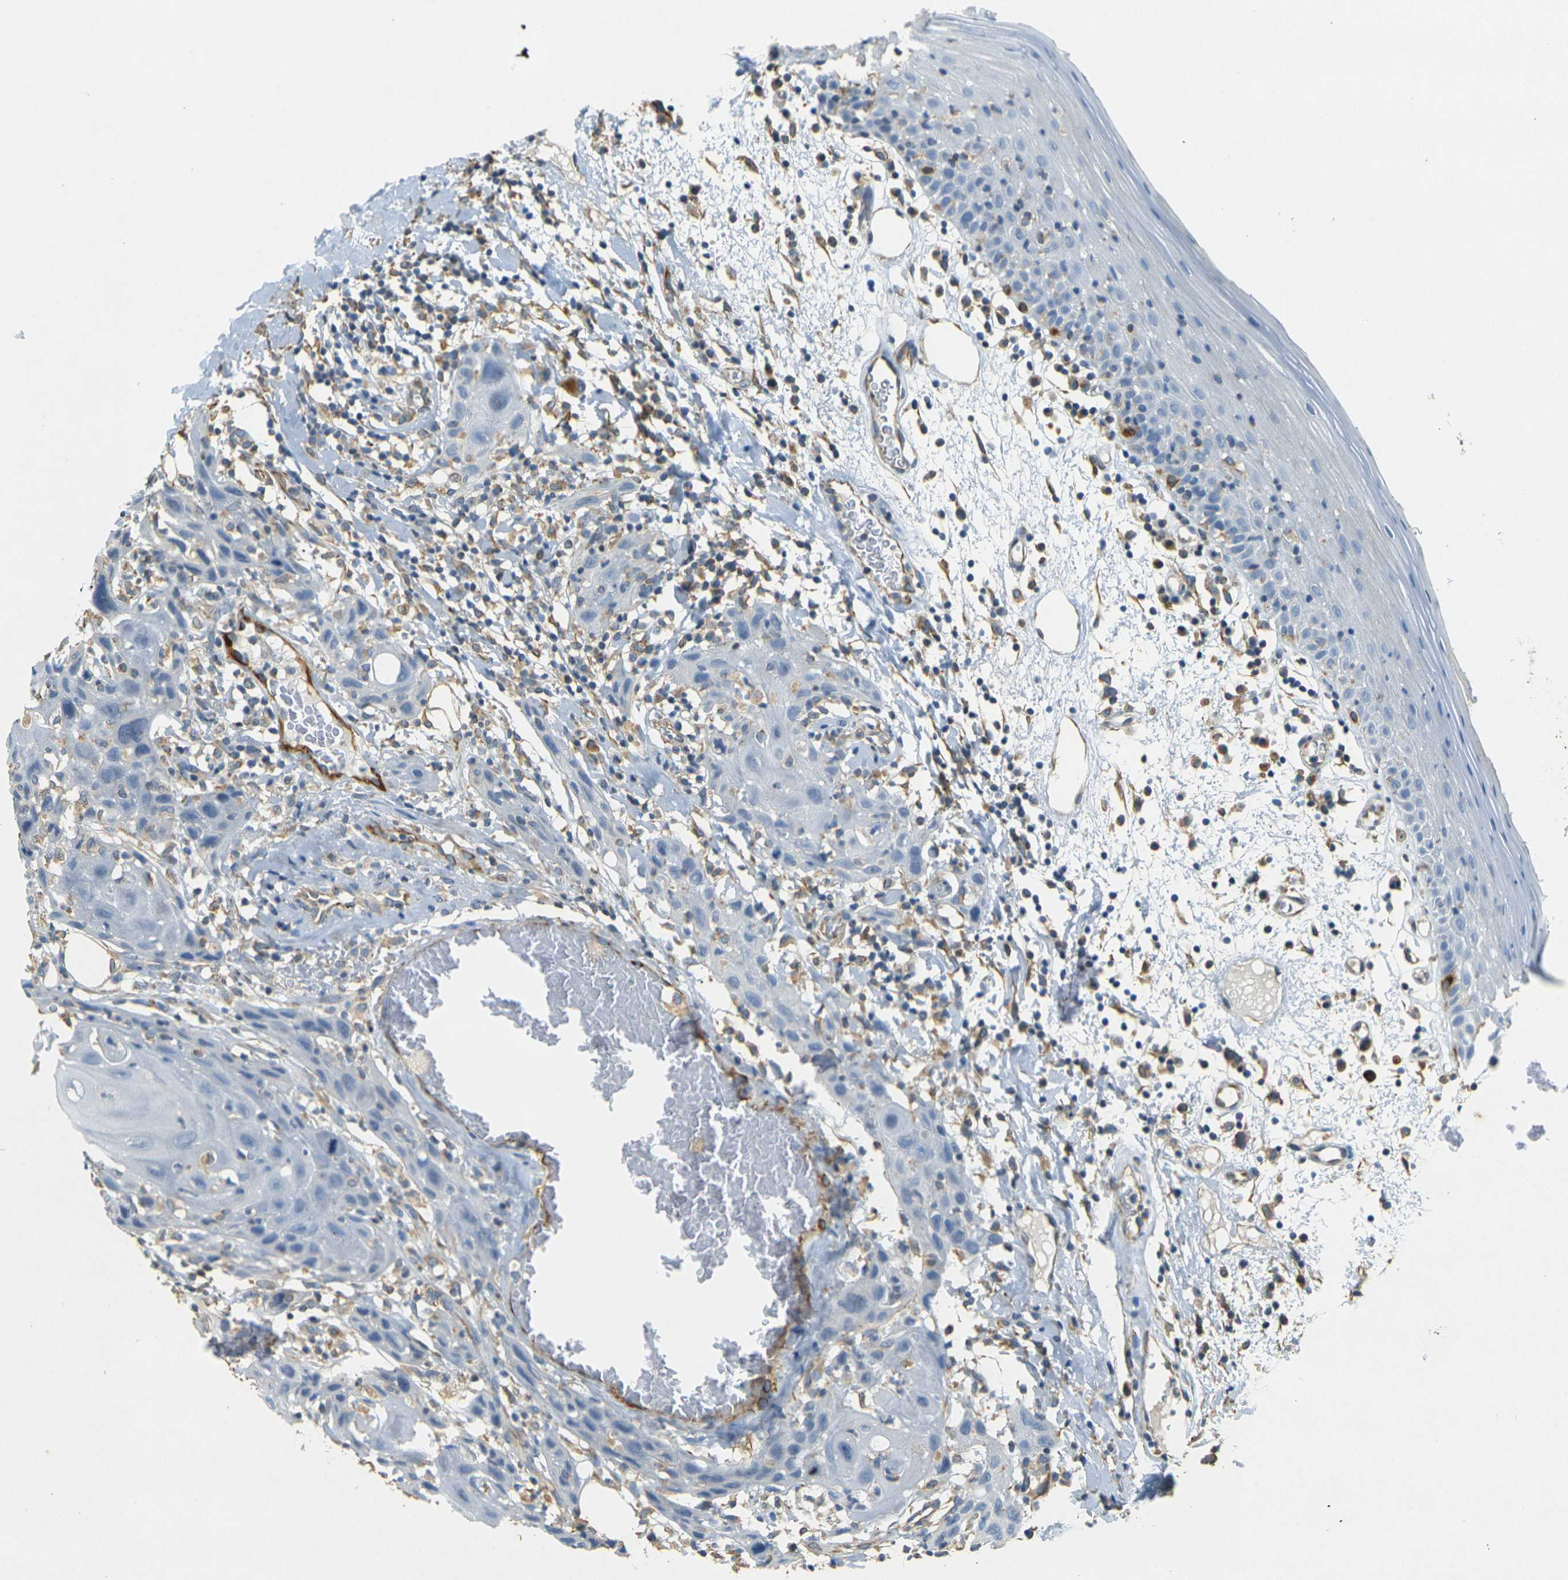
{"staining": {"intensity": "moderate", "quantity": "<25%", "location": "cytoplasmic/membranous"}, "tissue": "oral mucosa", "cell_type": "Squamous epithelial cells", "image_type": "normal", "snomed": [{"axis": "morphology", "description": "Normal tissue, NOS"}, {"axis": "morphology", "description": "Squamous cell carcinoma, NOS"}, {"axis": "topography", "description": "Skeletal muscle"}, {"axis": "topography", "description": "Oral tissue"}], "caption": "Protein expression analysis of benign oral mucosa shows moderate cytoplasmic/membranous positivity in about <25% of squamous epithelial cells.", "gene": "SORT1", "patient": {"sex": "male", "age": 71}}